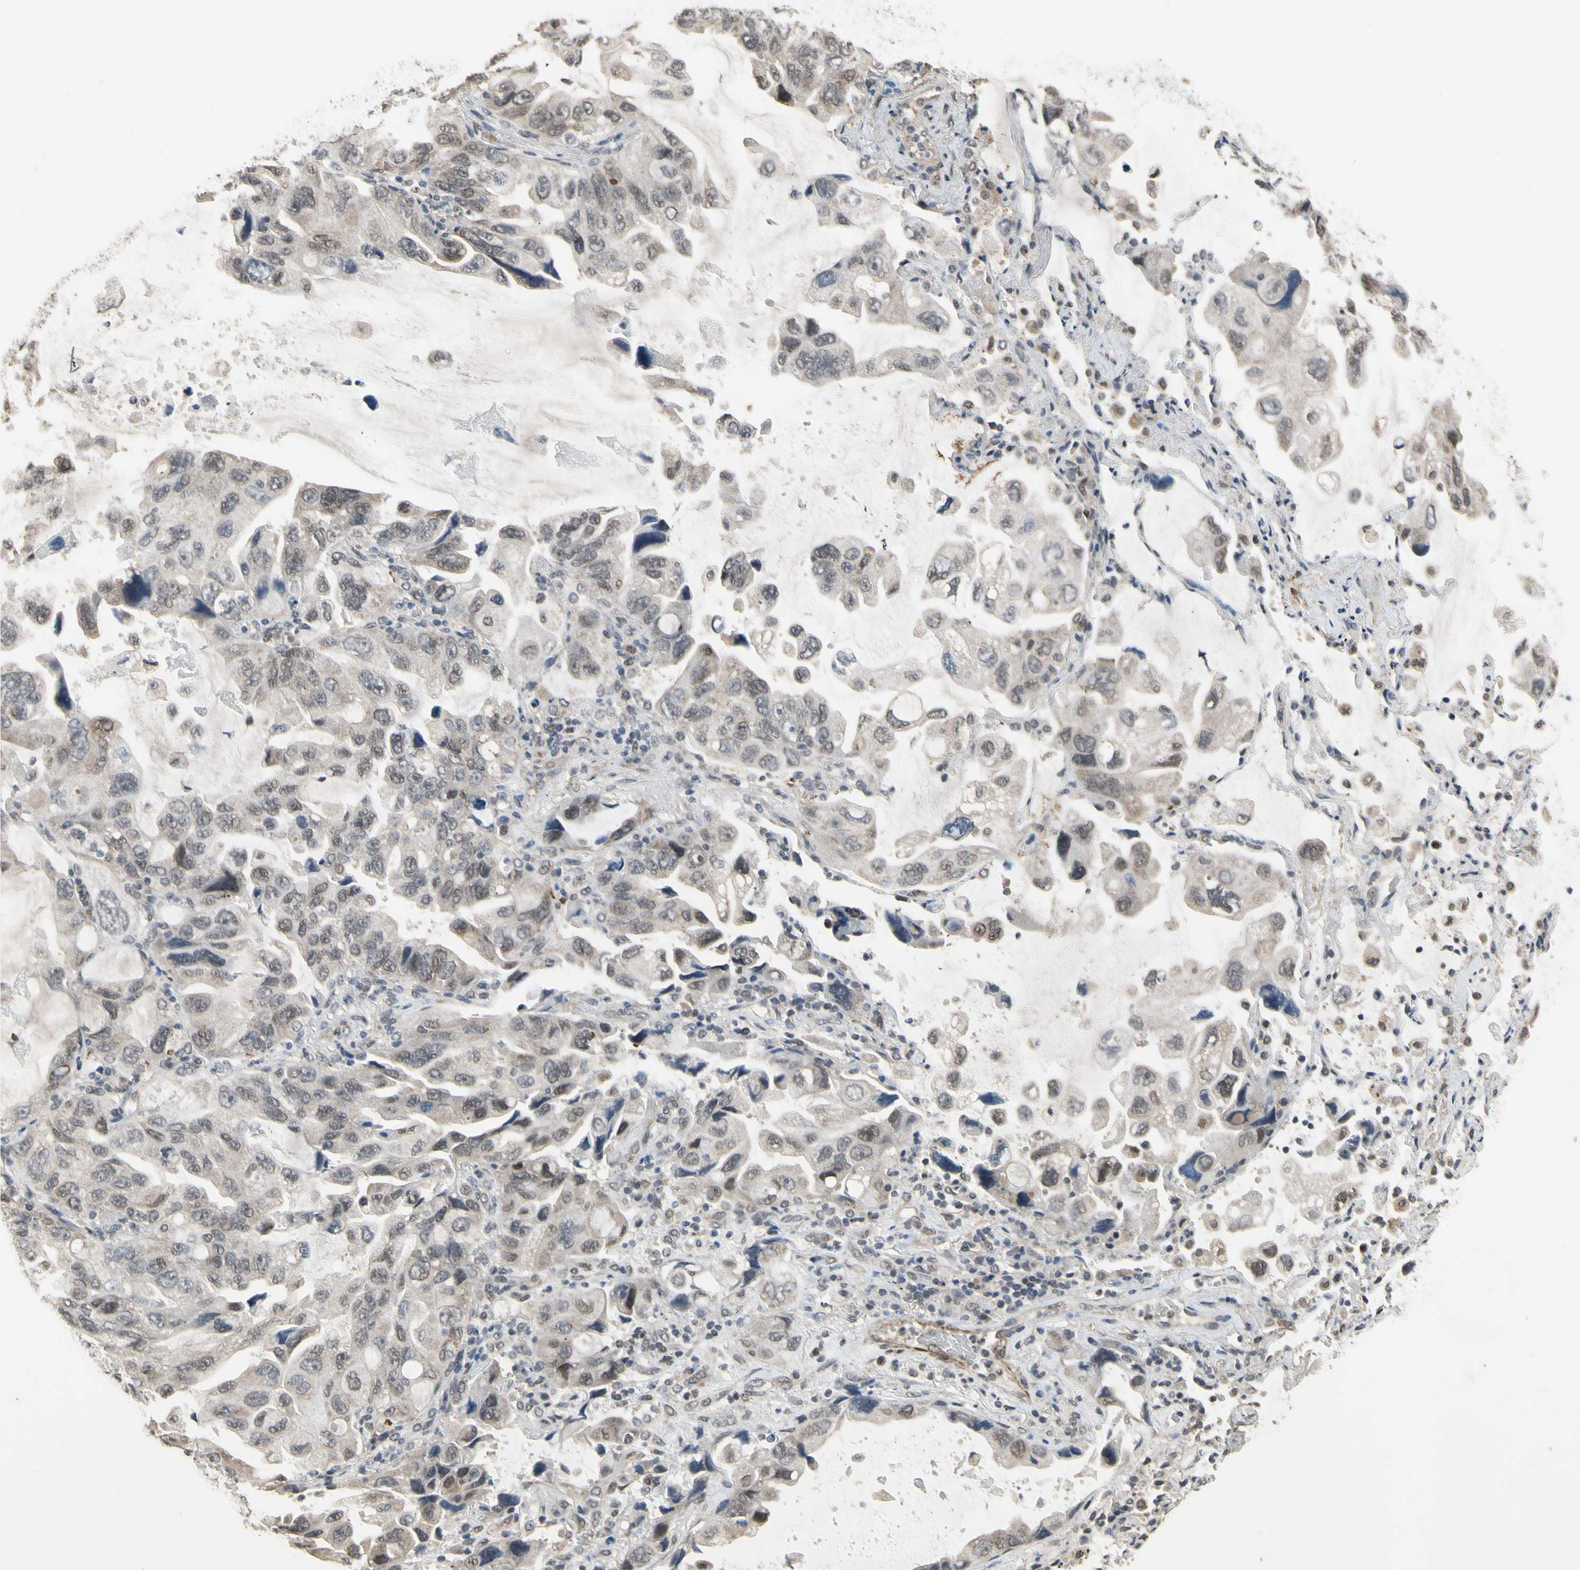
{"staining": {"intensity": "weak", "quantity": "25%-75%", "location": "cytoplasmic/membranous,nuclear"}, "tissue": "lung cancer", "cell_type": "Tumor cells", "image_type": "cancer", "snomed": [{"axis": "morphology", "description": "Squamous cell carcinoma, NOS"}, {"axis": "topography", "description": "Lung"}], "caption": "Immunohistochemical staining of lung cancer (squamous cell carcinoma) reveals weak cytoplasmic/membranous and nuclear protein staining in approximately 25%-75% of tumor cells.", "gene": "ZNF174", "patient": {"sex": "female", "age": 73}}